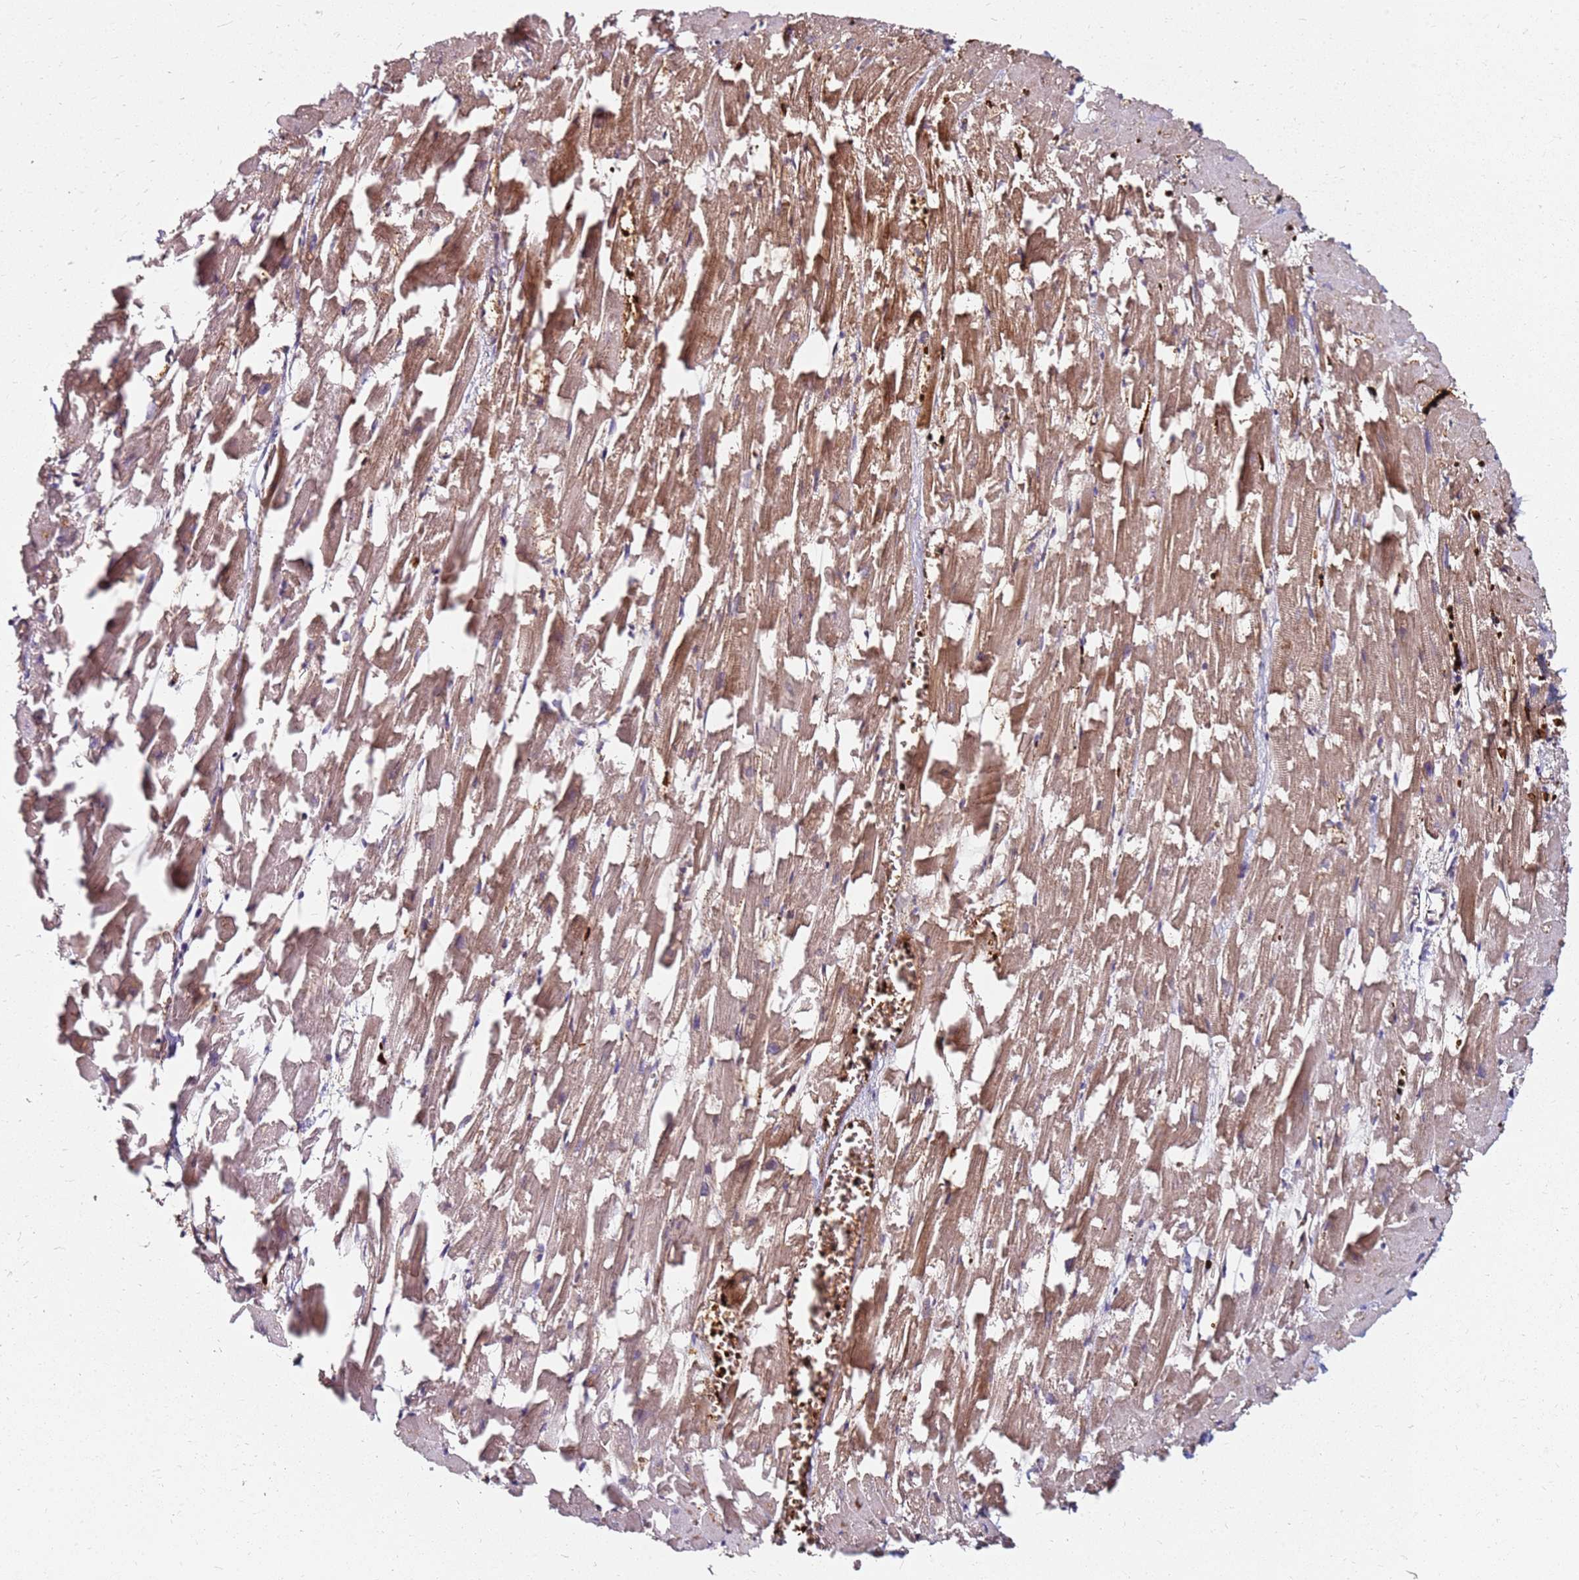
{"staining": {"intensity": "moderate", "quantity": "25%-75%", "location": "cytoplasmic/membranous"}, "tissue": "heart muscle", "cell_type": "Cardiomyocytes", "image_type": "normal", "snomed": [{"axis": "morphology", "description": "Normal tissue, NOS"}, {"axis": "topography", "description": "Heart"}], "caption": "Unremarkable heart muscle demonstrates moderate cytoplasmic/membranous expression in approximately 25%-75% of cardiomyocytes.", "gene": "RNF11", "patient": {"sex": "female", "age": 64}}